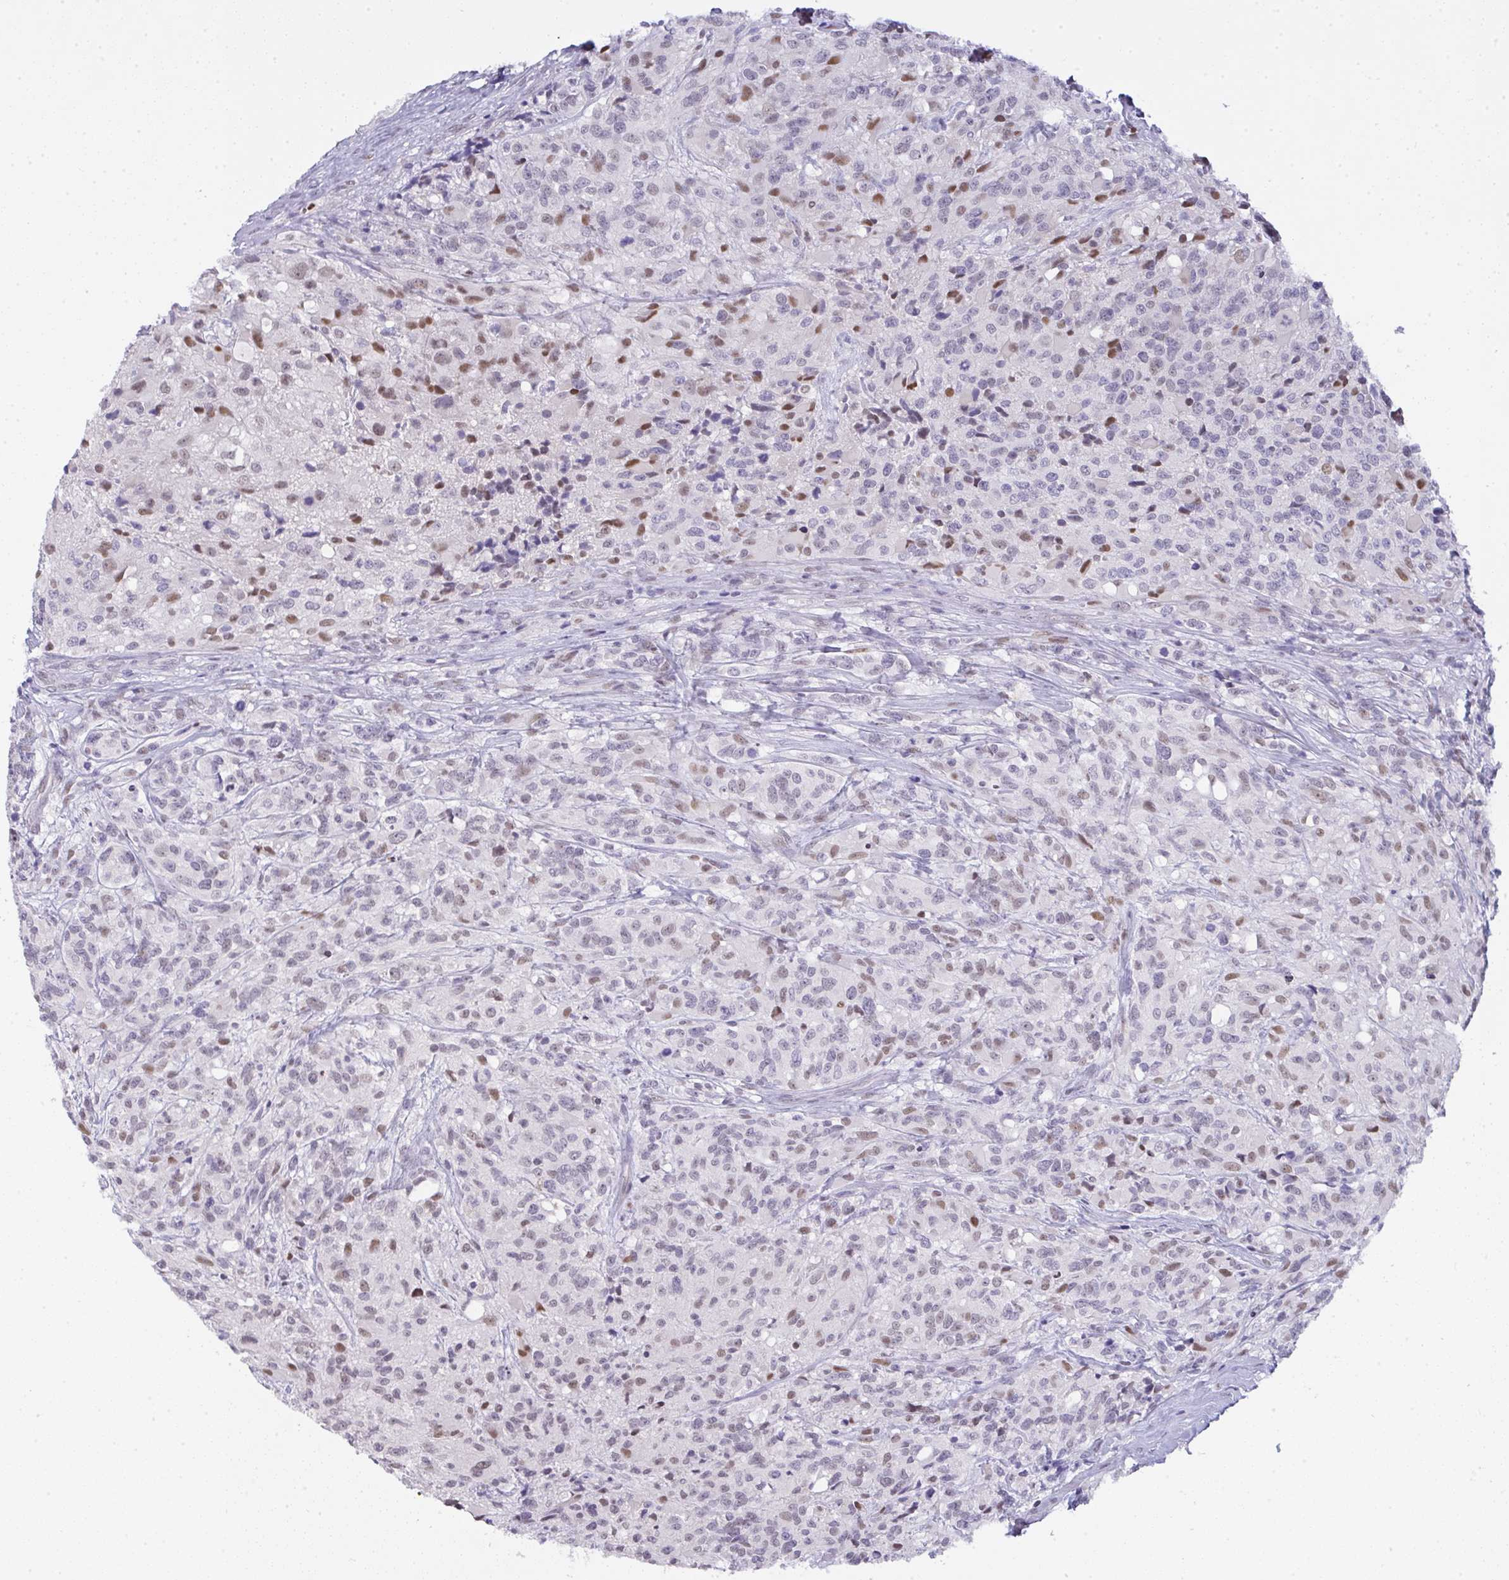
{"staining": {"intensity": "moderate", "quantity": "<25%", "location": "nuclear"}, "tissue": "glioma", "cell_type": "Tumor cells", "image_type": "cancer", "snomed": [{"axis": "morphology", "description": "Glioma, malignant, High grade"}, {"axis": "topography", "description": "Brain"}], "caption": "Immunohistochemistry micrograph of human malignant high-grade glioma stained for a protein (brown), which shows low levels of moderate nuclear staining in about <25% of tumor cells.", "gene": "BBX", "patient": {"sex": "female", "age": 67}}